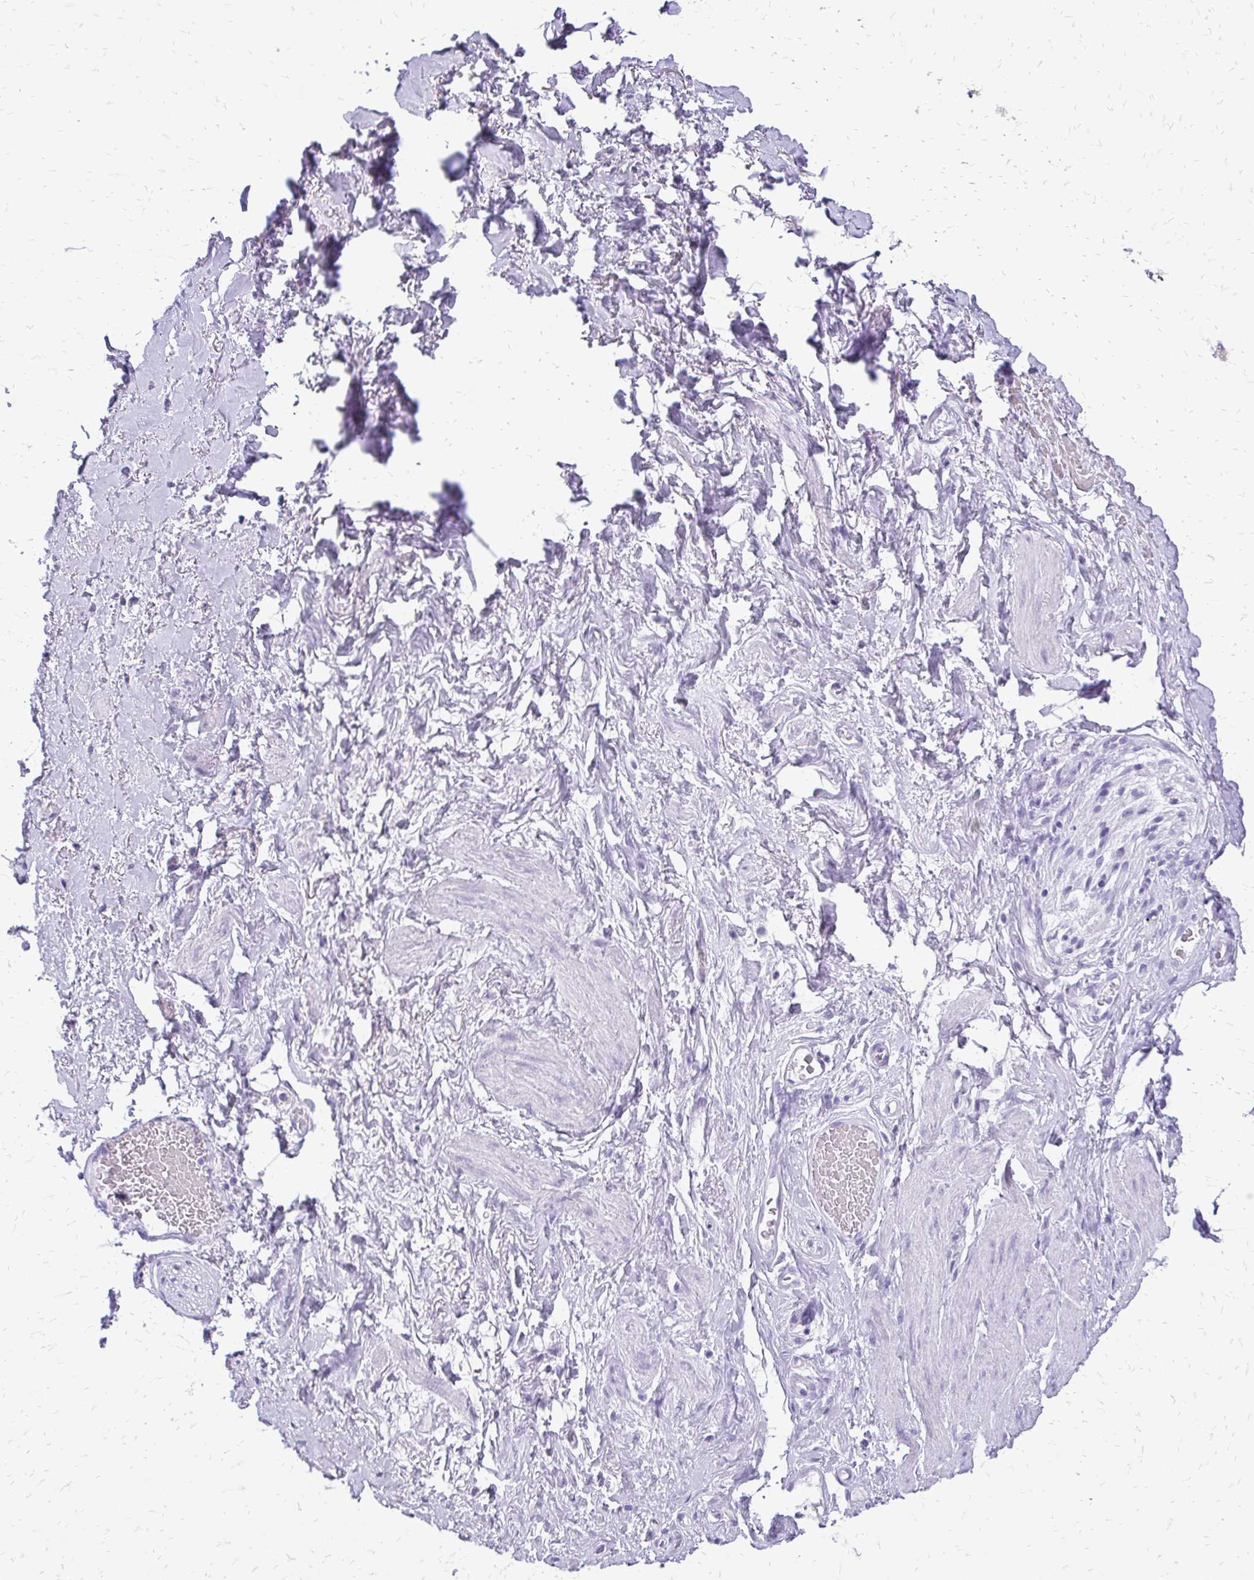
{"staining": {"intensity": "negative", "quantity": "none", "location": "none"}, "tissue": "adipose tissue", "cell_type": "Adipocytes", "image_type": "normal", "snomed": [{"axis": "morphology", "description": "Normal tissue, NOS"}, {"axis": "topography", "description": "Vagina"}, {"axis": "topography", "description": "Peripheral nerve tissue"}], "caption": "Immunohistochemistry of benign adipose tissue demonstrates no expression in adipocytes. (Brightfield microscopy of DAB (3,3'-diaminobenzidine) immunohistochemistry at high magnification).", "gene": "SLC32A1", "patient": {"sex": "female", "age": 71}}